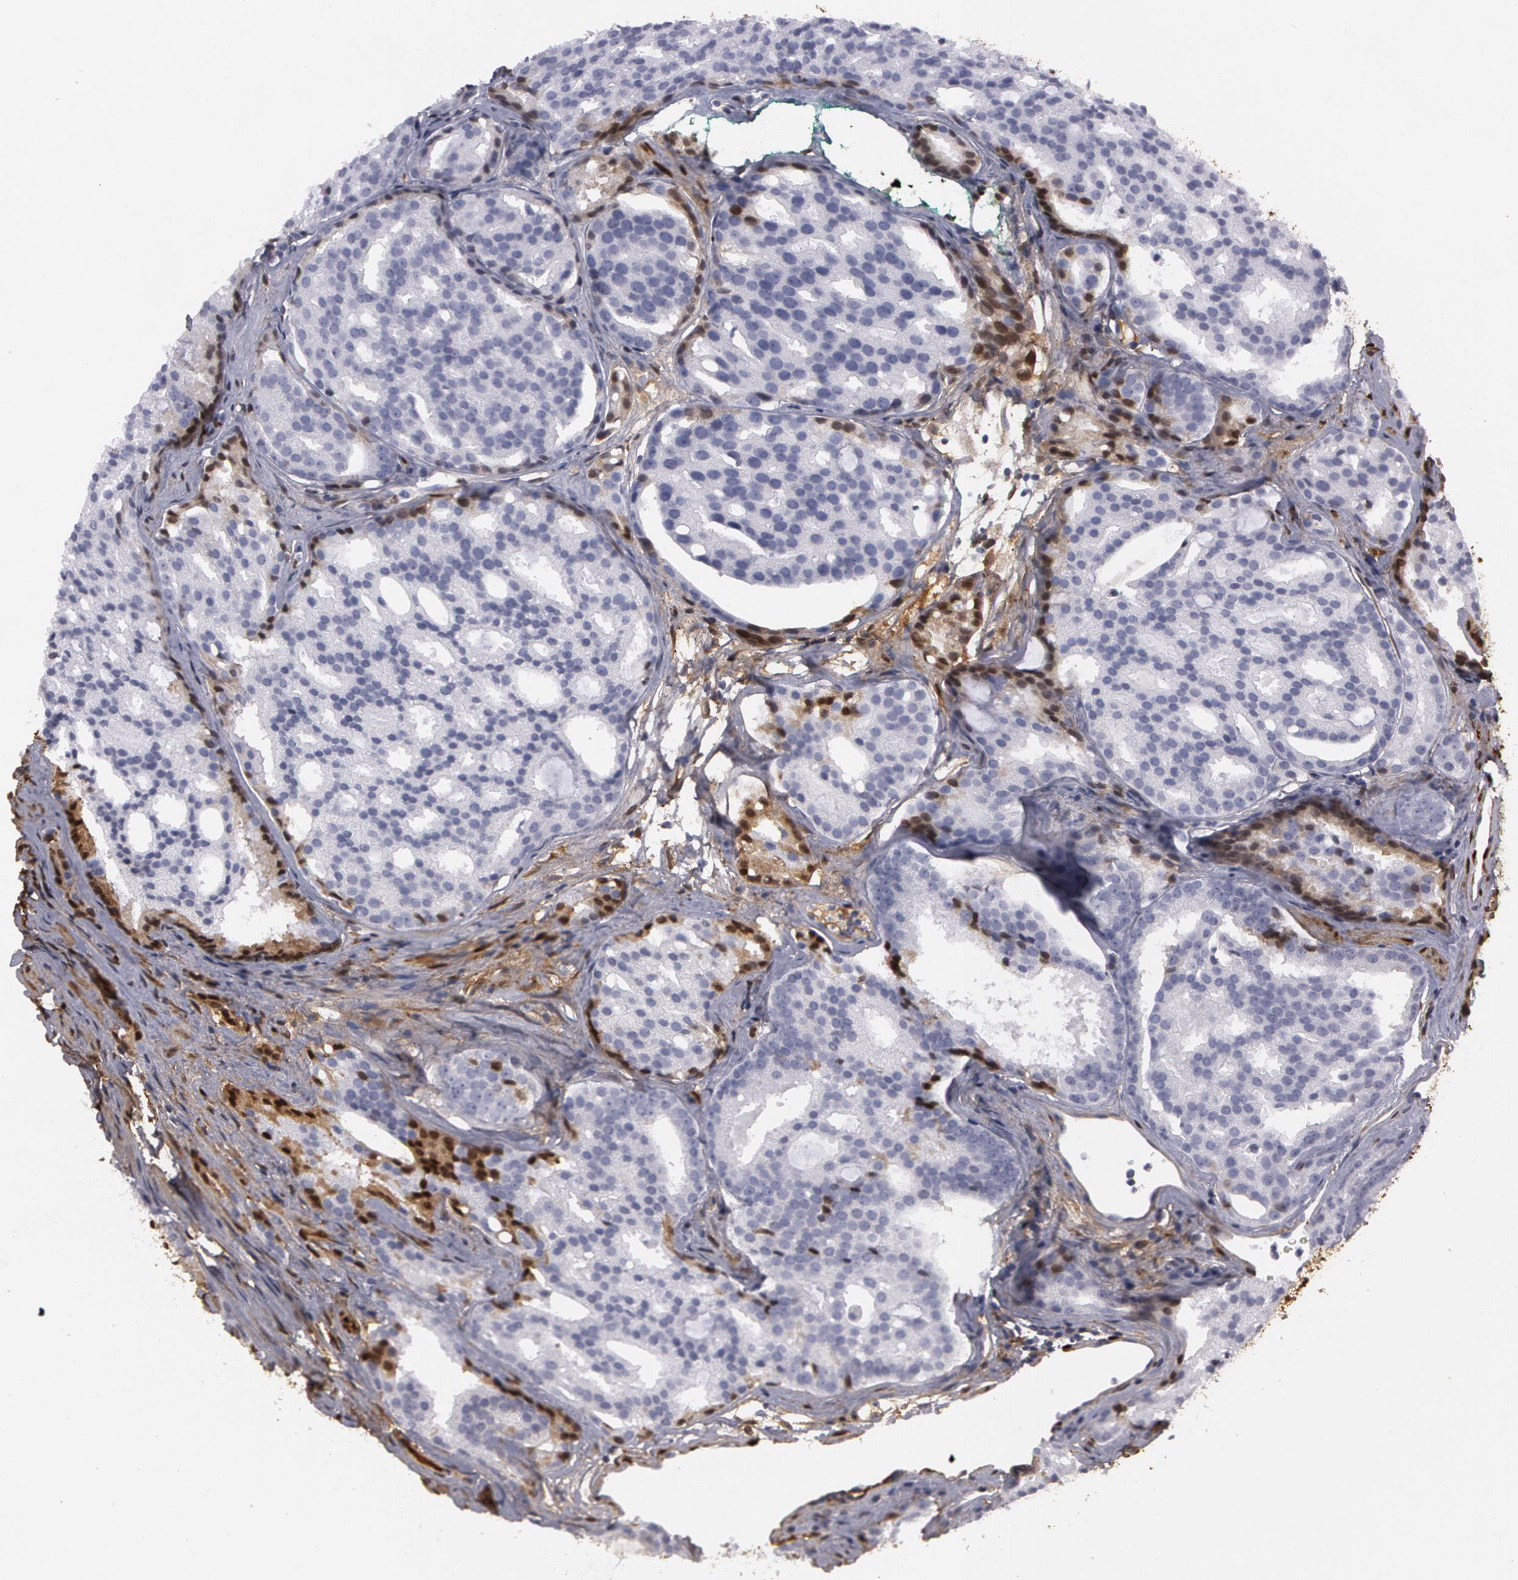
{"staining": {"intensity": "negative", "quantity": "none", "location": "none"}, "tissue": "prostate cancer", "cell_type": "Tumor cells", "image_type": "cancer", "snomed": [{"axis": "morphology", "description": "Adenocarcinoma, High grade"}, {"axis": "topography", "description": "Prostate"}], "caption": "The immunohistochemistry histopathology image has no significant expression in tumor cells of prostate adenocarcinoma (high-grade) tissue.", "gene": "TAGLN", "patient": {"sex": "male", "age": 64}}